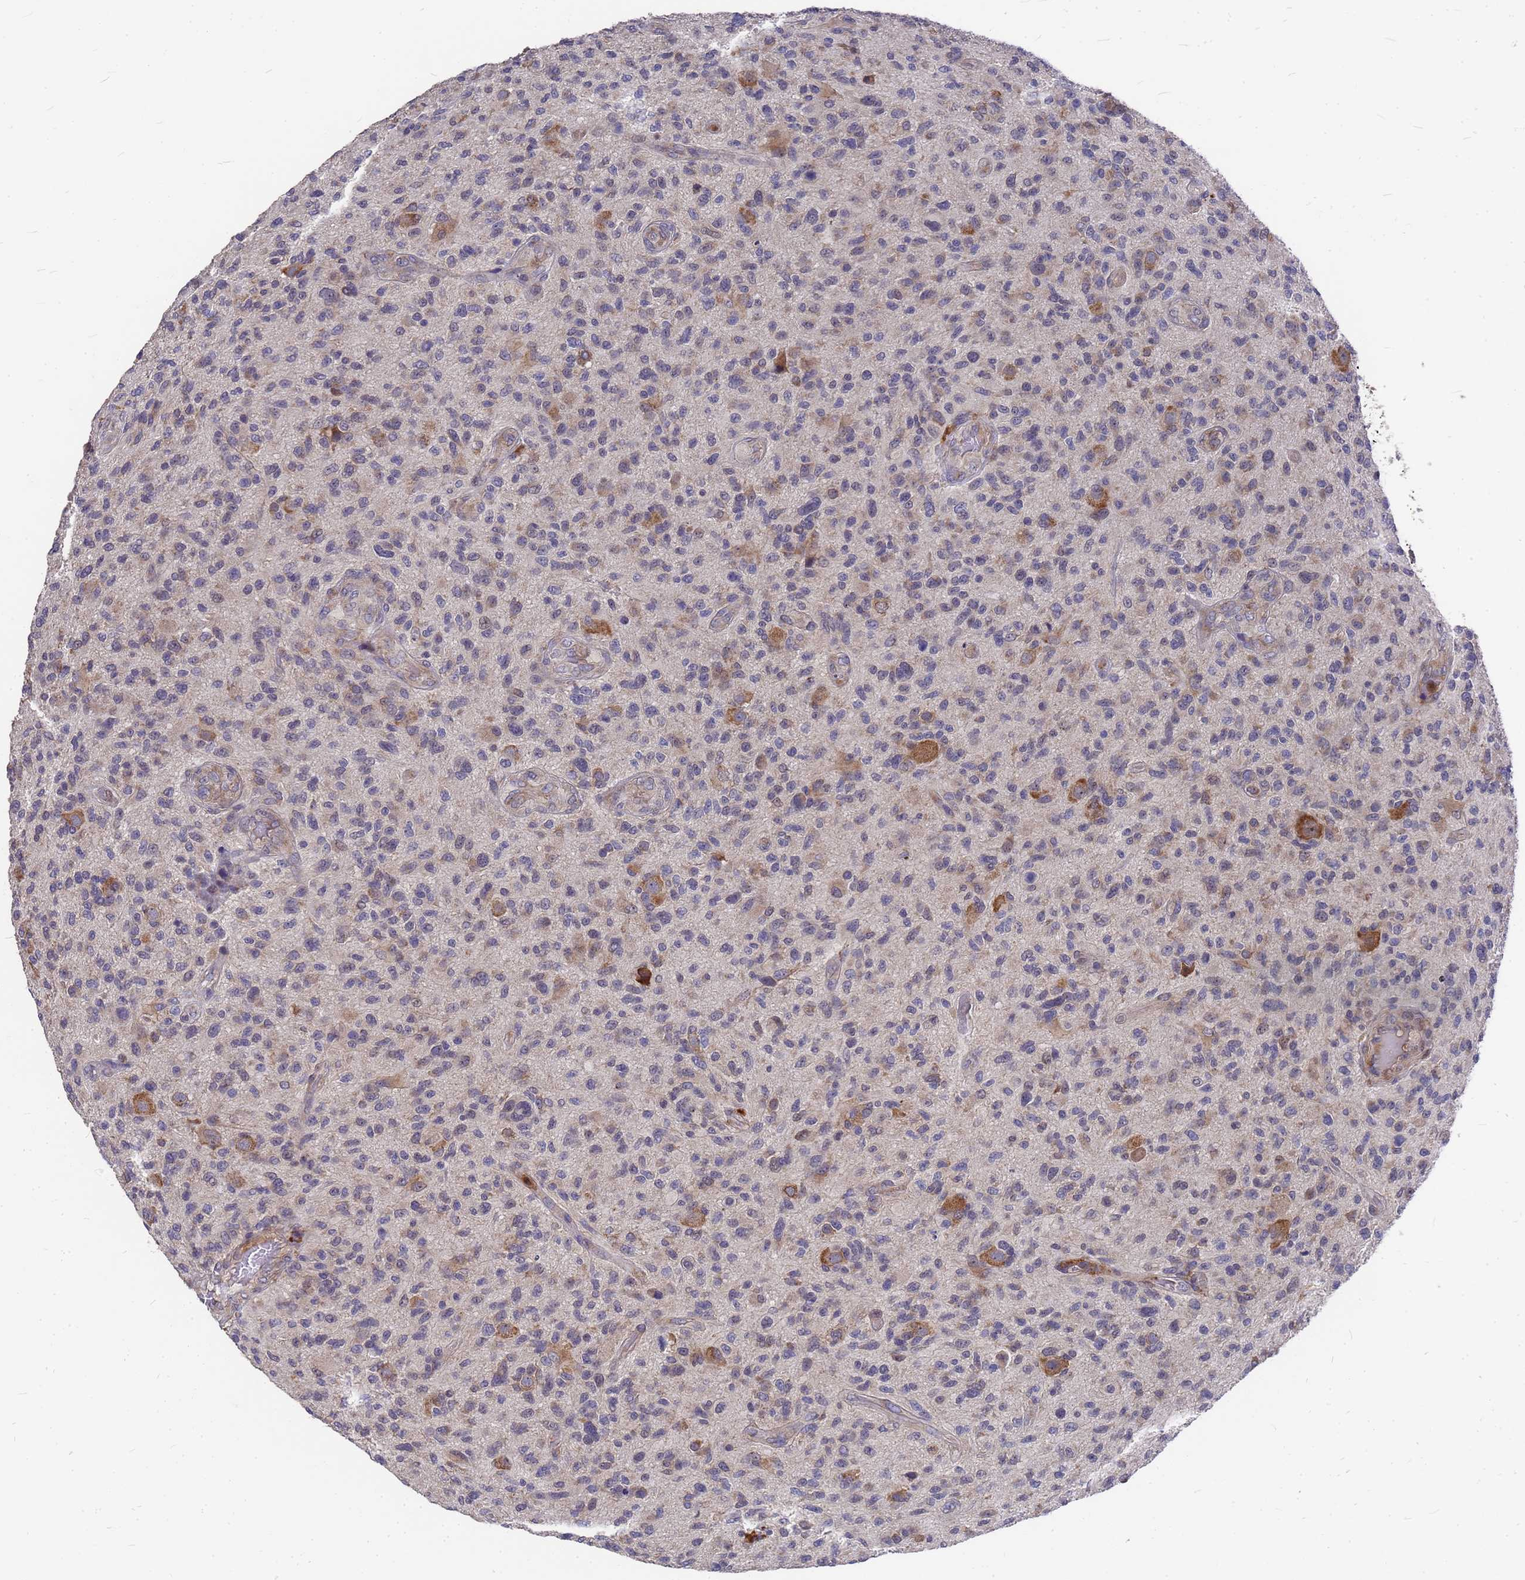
{"staining": {"intensity": "weak", "quantity": "<25%", "location": "cytoplasmic/membranous"}, "tissue": "glioma", "cell_type": "Tumor cells", "image_type": "cancer", "snomed": [{"axis": "morphology", "description": "Glioma, malignant, High grade"}, {"axis": "topography", "description": "Brain"}], "caption": "Tumor cells show no significant expression in malignant glioma (high-grade).", "gene": "ZNF717", "patient": {"sex": "male", "age": 47}}